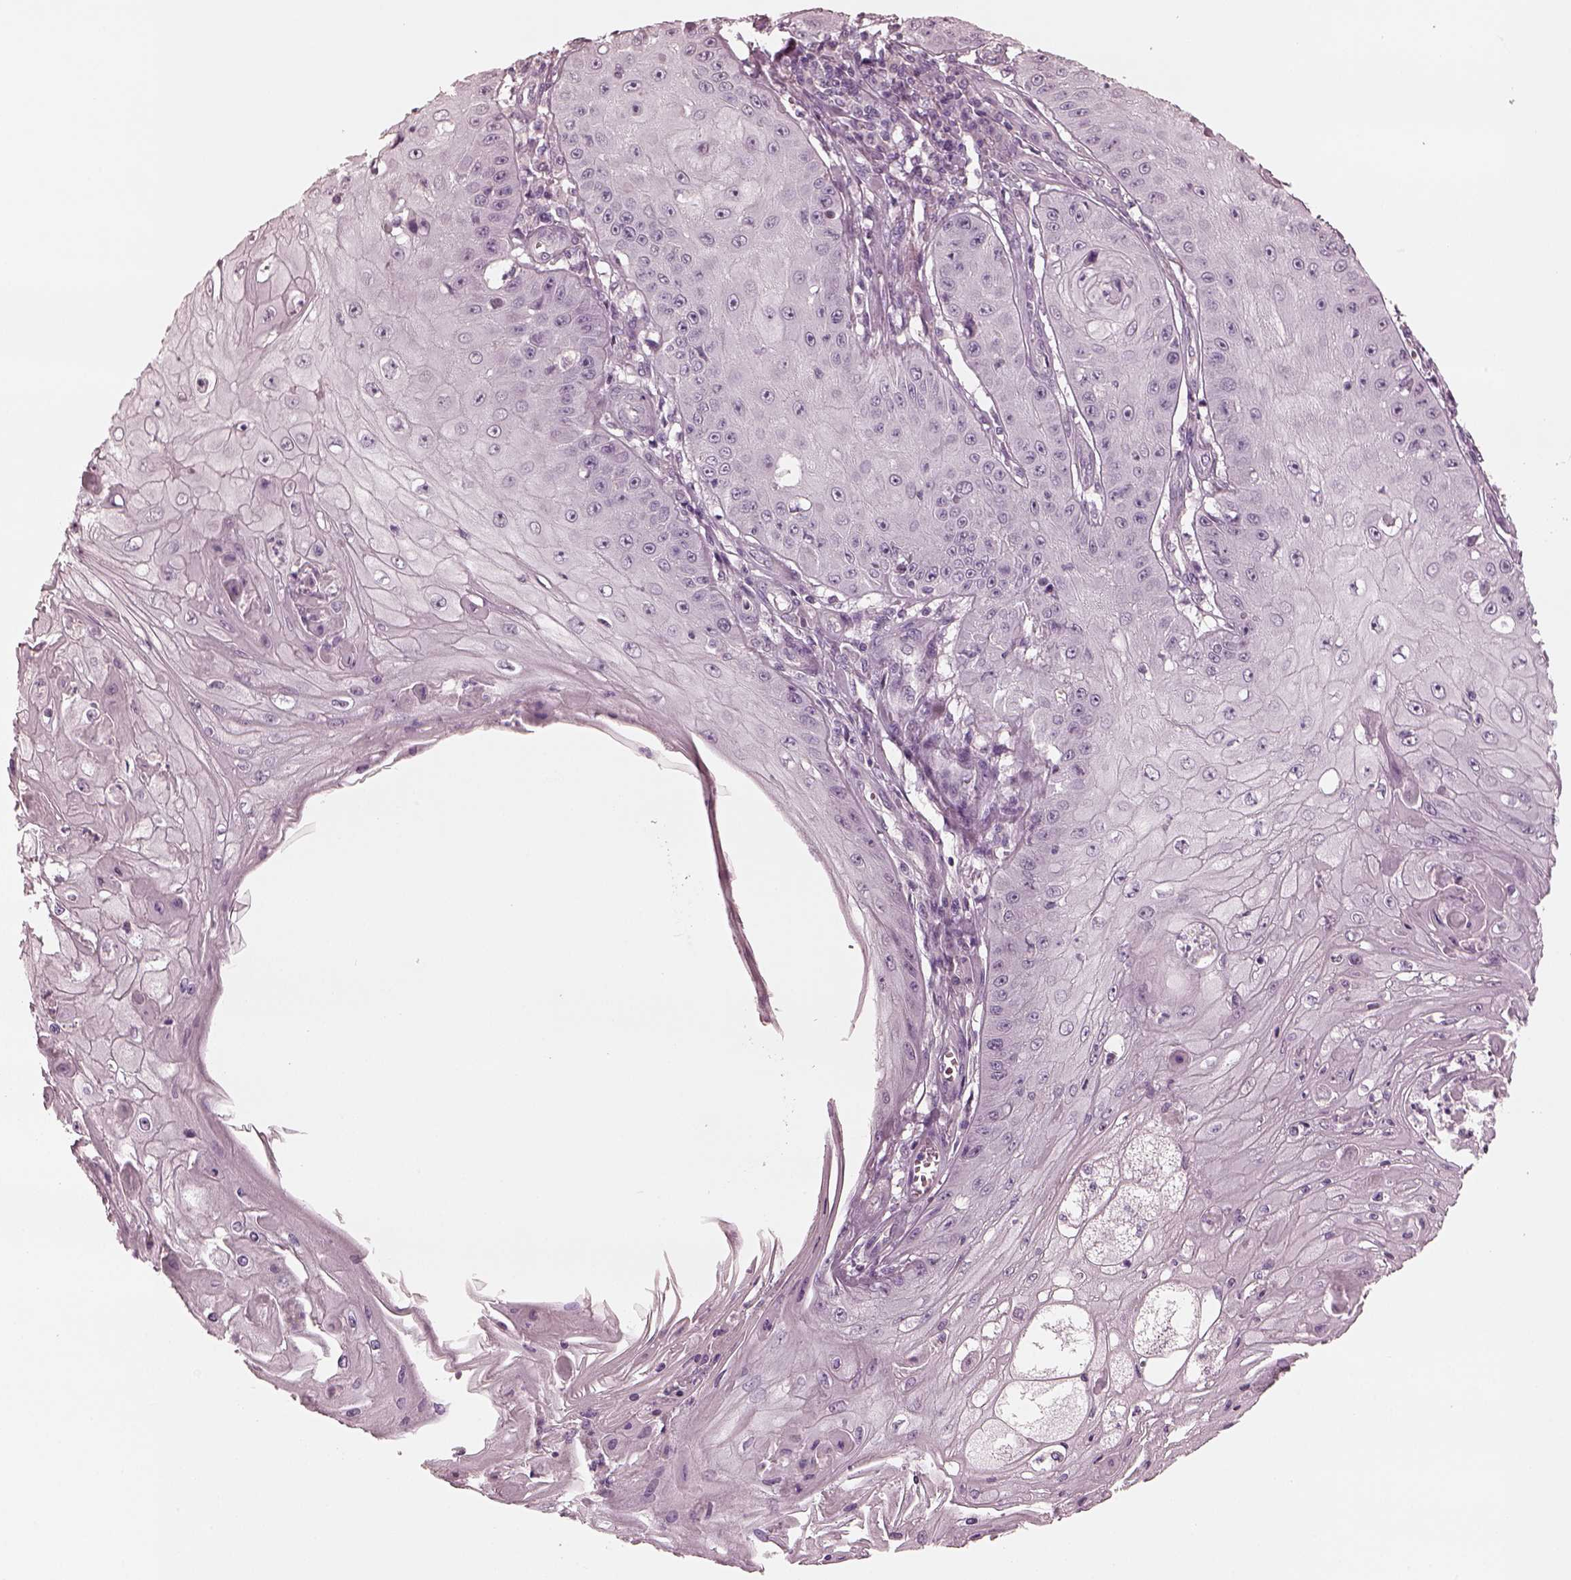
{"staining": {"intensity": "negative", "quantity": "none", "location": "none"}, "tissue": "skin cancer", "cell_type": "Tumor cells", "image_type": "cancer", "snomed": [{"axis": "morphology", "description": "Squamous cell carcinoma, NOS"}, {"axis": "topography", "description": "Skin"}], "caption": "The image demonstrates no staining of tumor cells in skin cancer.", "gene": "OPTC", "patient": {"sex": "male", "age": 70}}